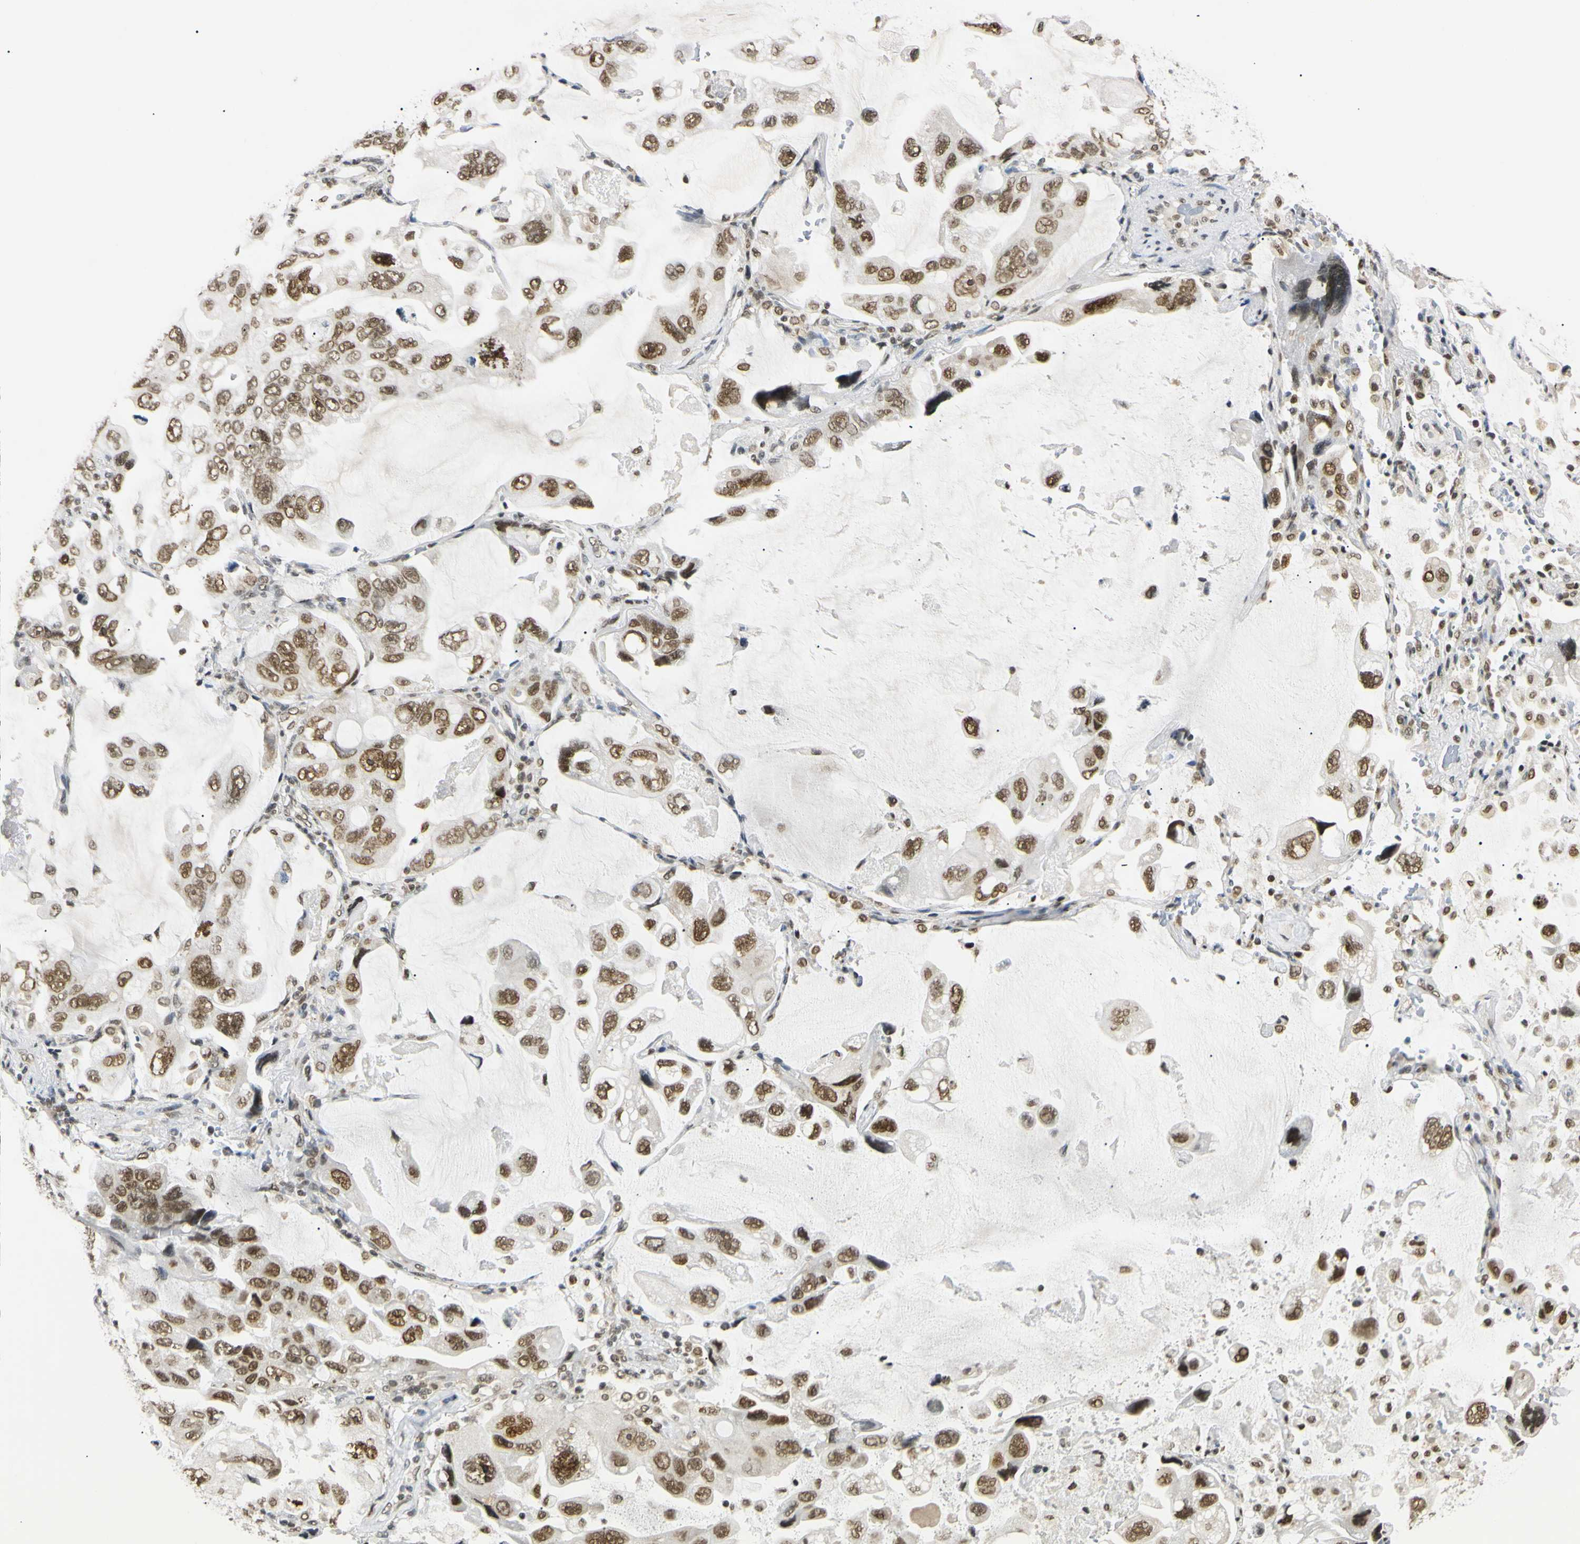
{"staining": {"intensity": "strong", "quantity": ">75%", "location": "nuclear"}, "tissue": "lung cancer", "cell_type": "Tumor cells", "image_type": "cancer", "snomed": [{"axis": "morphology", "description": "Squamous cell carcinoma, NOS"}, {"axis": "topography", "description": "Lung"}], "caption": "There is high levels of strong nuclear positivity in tumor cells of squamous cell carcinoma (lung), as demonstrated by immunohistochemical staining (brown color).", "gene": "SMARCA5", "patient": {"sex": "female", "age": 73}}